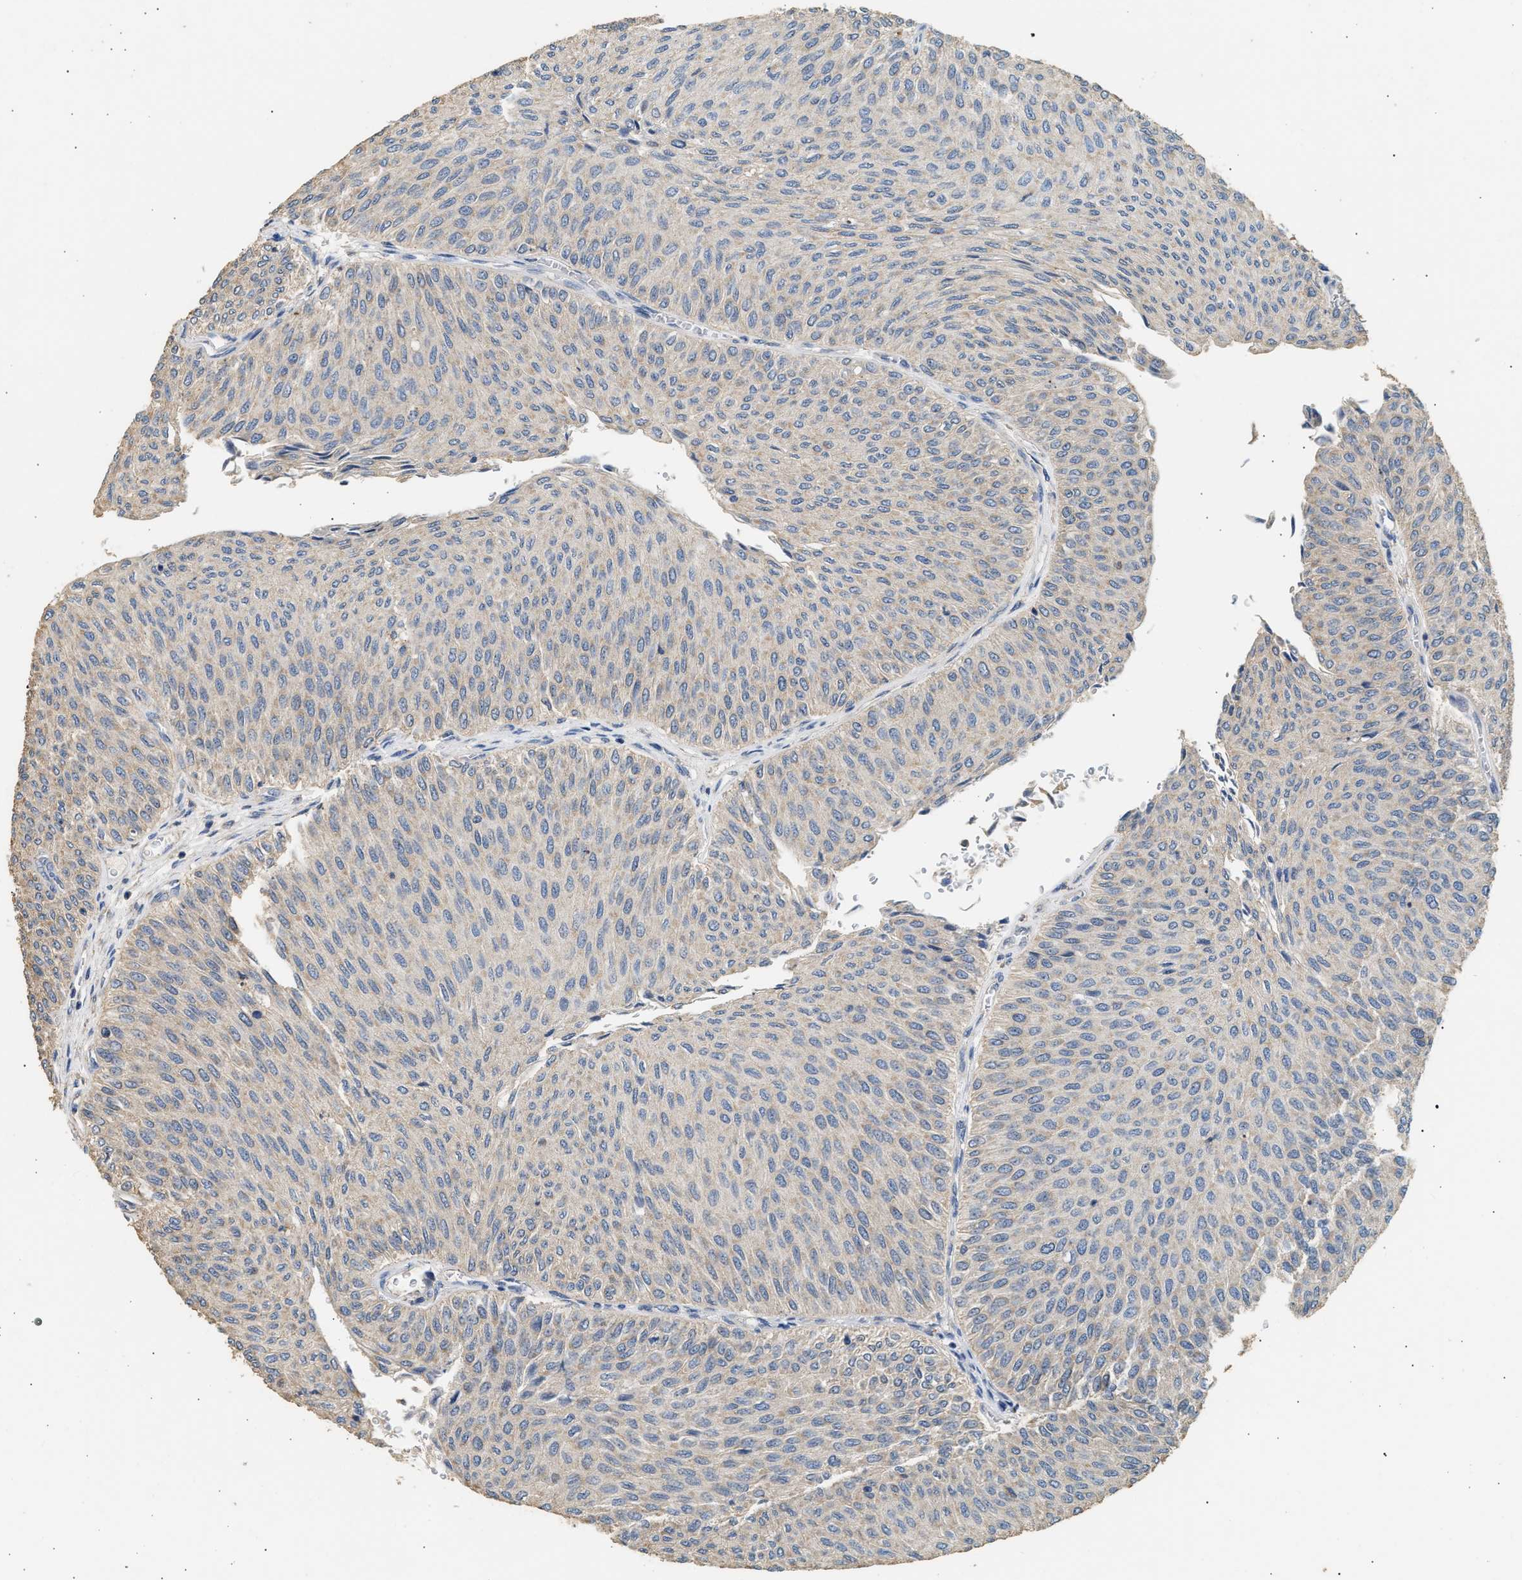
{"staining": {"intensity": "weak", "quantity": "<25%", "location": "cytoplasmic/membranous"}, "tissue": "urothelial cancer", "cell_type": "Tumor cells", "image_type": "cancer", "snomed": [{"axis": "morphology", "description": "Urothelial carcinoma, Low grade"}, {"axis": "topography", "description": "Urinary bladder"}], "caption": "Immunohistochemistry (IHC) image of human low-grade urothelial carcinoma stained for a protein (brown), which exhibits no expression in tumor cells.", "gene": "WDR31", "patient": {"sex": "male", "age": 78}}